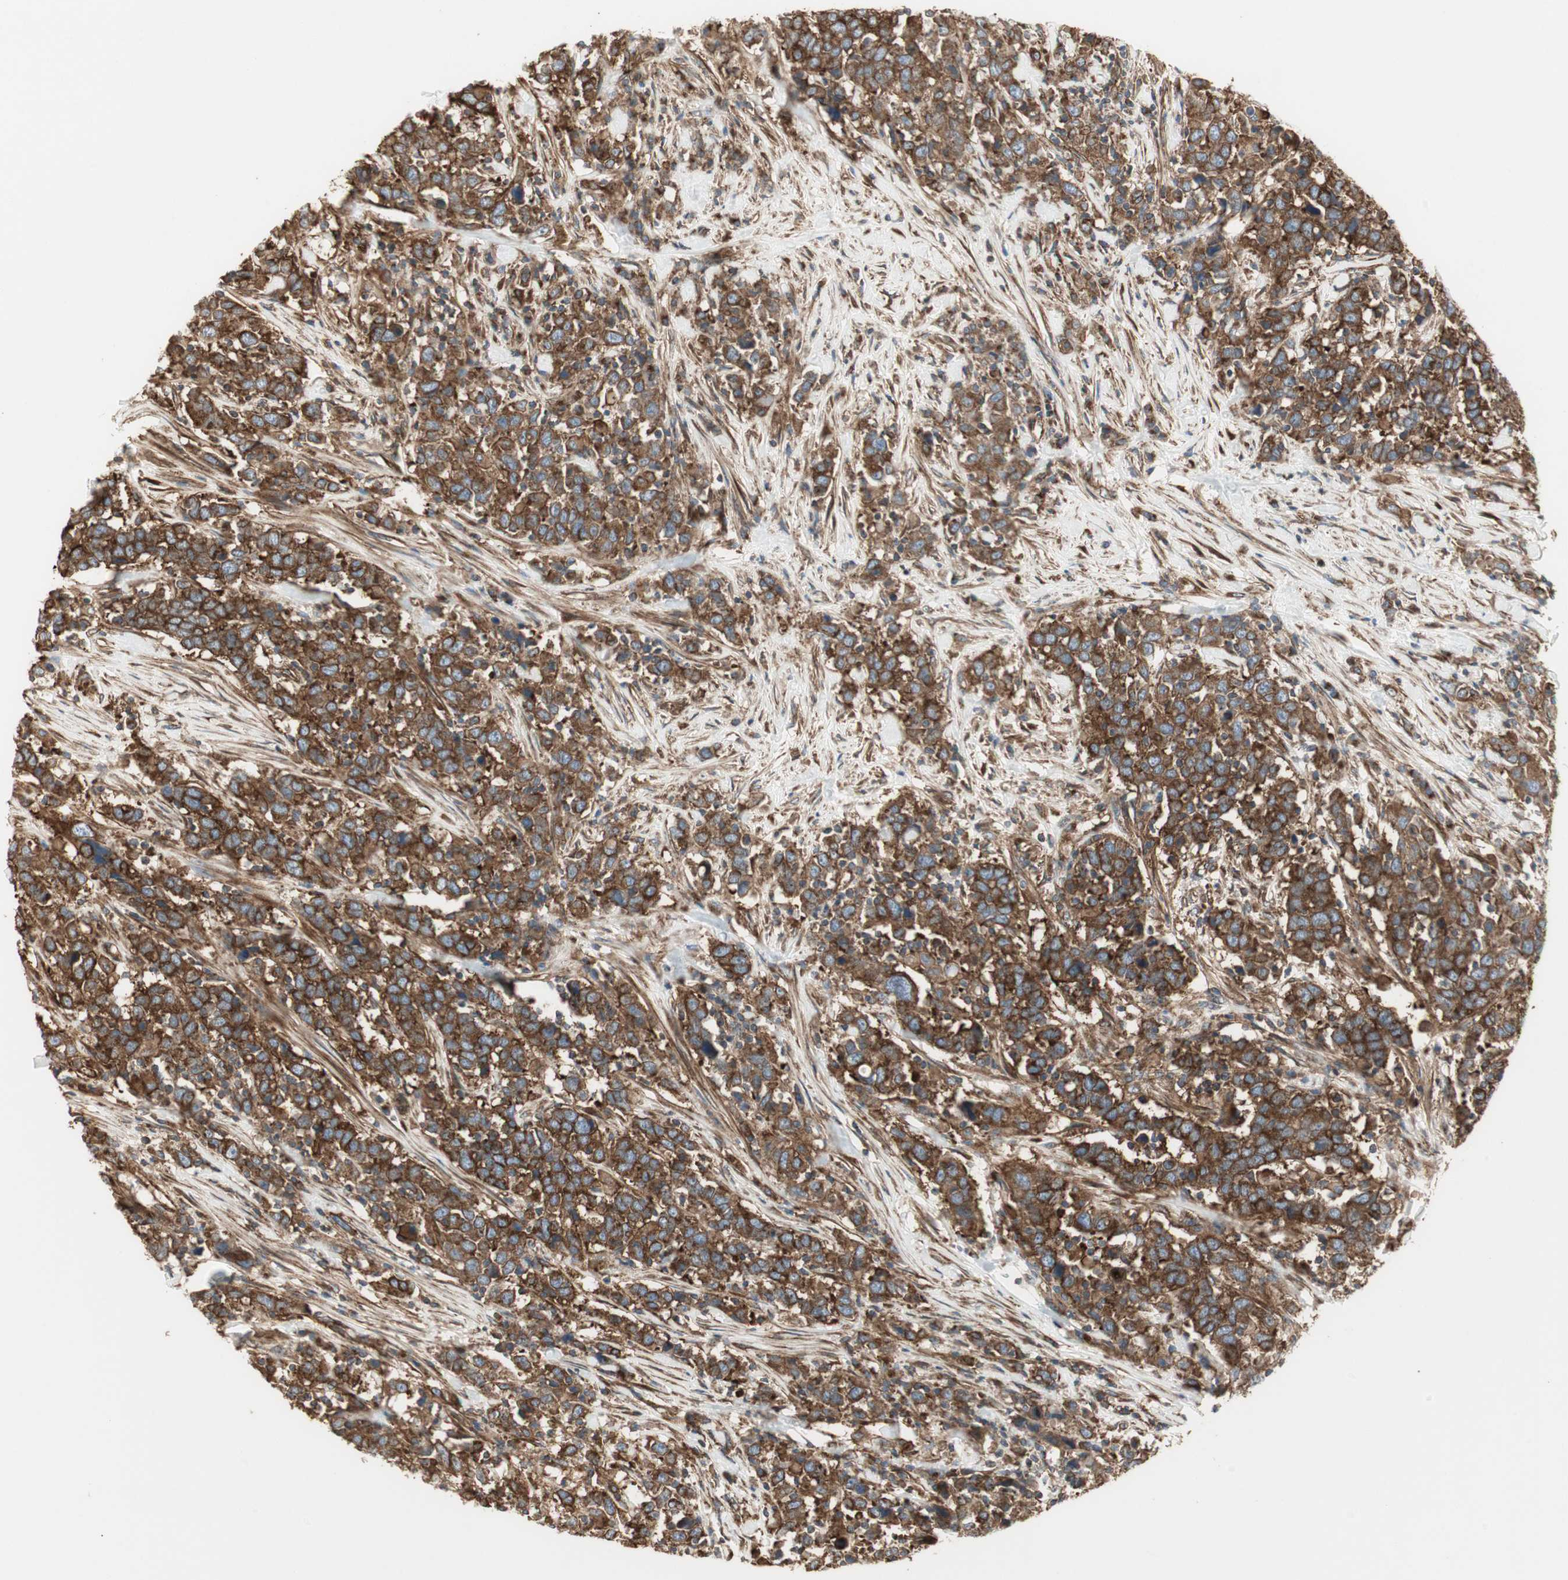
{"staining": {"intensity": "strong", "quantity": ">75%", "location": "cytoplasmic/membranous"}, "tissue": "urothelial cancer", "cell_type": "Tumor cells", "image_type": "cancer", "snomed": [{"axis": "morphology", "description": "Urothelial carcinoma, High grade"}, {"axis": "topography", "description": "Urinary bladder"}], "caption": "Human urothelial cancer stained with a brown dye displays strong cytoplasmic/membranous positive expression in approximately >75% of tumor cells.", "gene": "H6PD", "patient": {"sex": "male", "age": 61}}